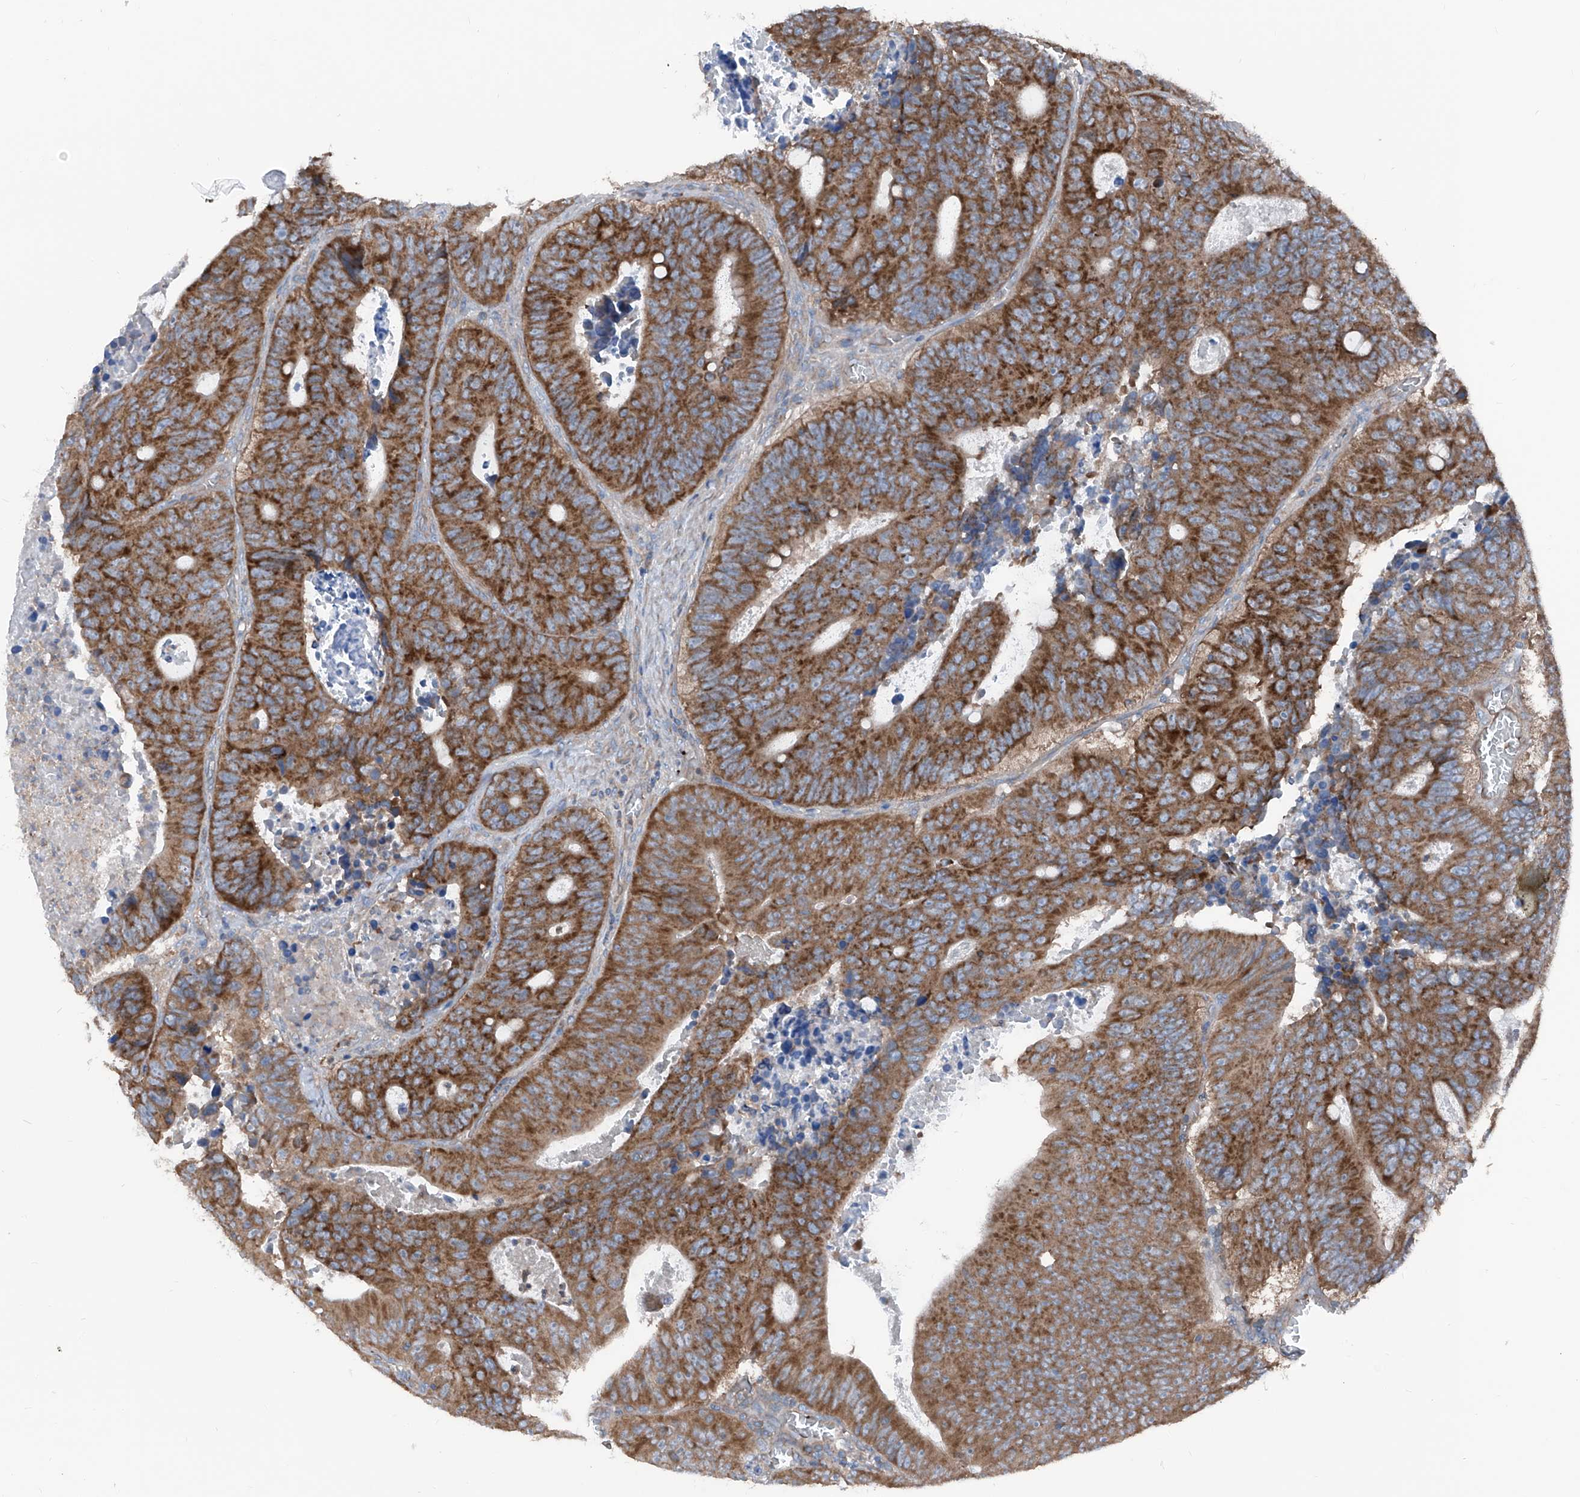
{"staining": {"intensity": "strong", "quantity": ">75%", "location": "cytoplasmic/membranous"}, "tissue": "colorectal cancer", "cell_type": "Tumor cells", "image_type": "cancer", "snomed": [{"axis": "morphology", "description": "Adenocarcinoma, NOS"}, {"axis": "topography", "description": "Colon"}], "caption": "IHC image of neoplastic tissue: colorectal cancer (adenocarcinoma) stained using IHC exhibits high levels of strong protein expression localized specifically in the cytoplasmic/membranous of tumor cells, appearing as a cytoplasmic/membranous brown color.", "gene": "GPAT3", "patient": {"sex": "male", "age": 87}}